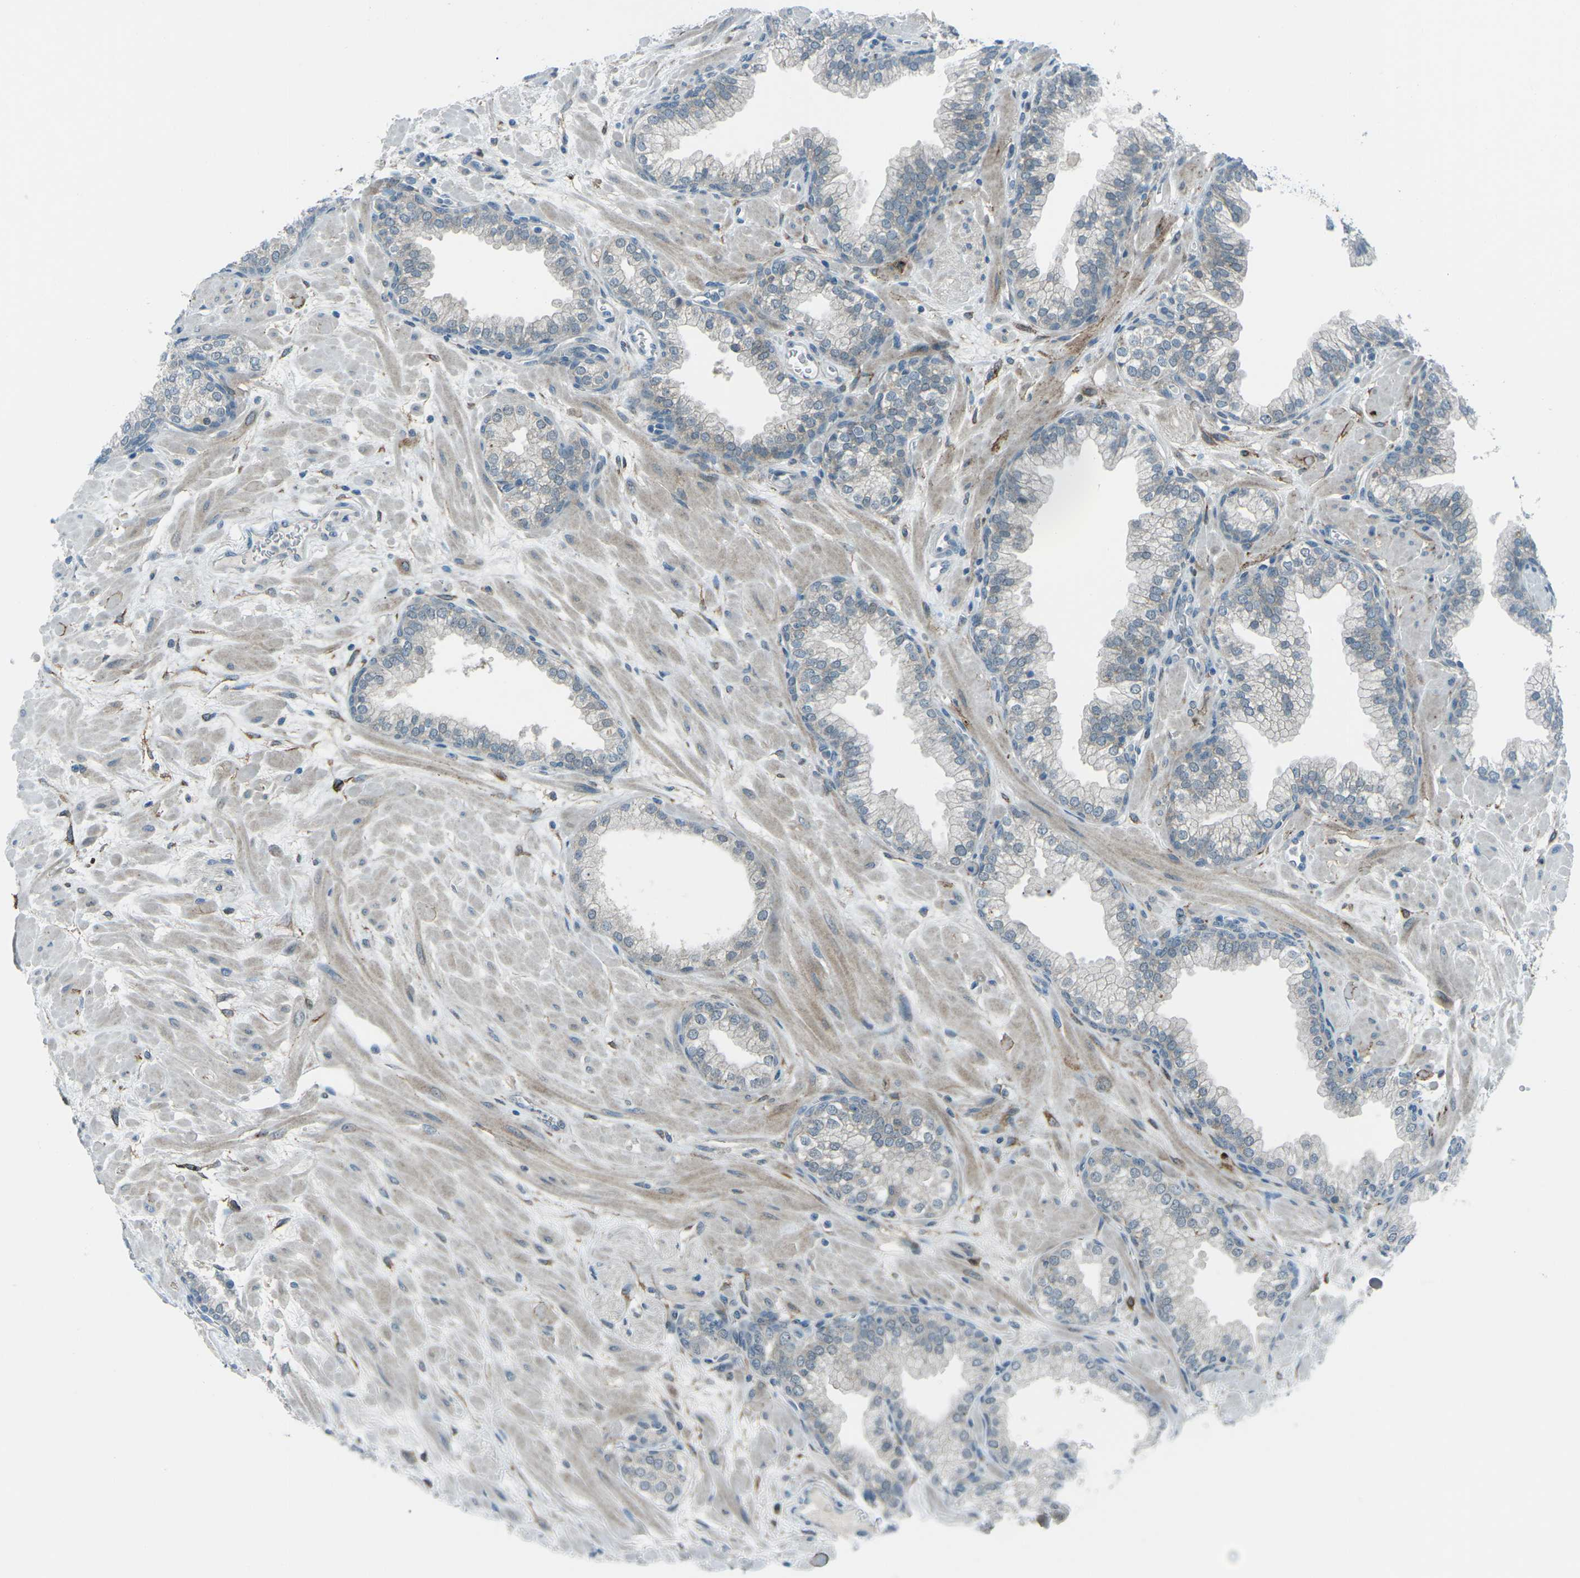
{"staining": {"intensity": "negative", "quantity": "none", "location": "none"}, "tissue": "prostate", "cell_type": "Glandular cells", "image_type": "normal", "snomed": [{"axis": "morphology", "description": "Normal tissue, NOS"}, {"axis": "morphology", "description": "Urothelial carcinoma, Low grade"}, {"axis": "topography", "description": "Urinary bladder"}, {"axis": "topography", "description": "Prostate"}], "caption": "This is a micrograph of IHC staining of unremarkable prostate, which shows no staining in glandular cells.", "gene": "PRKCA", "patient": {"sex": "male", "age": 60}}